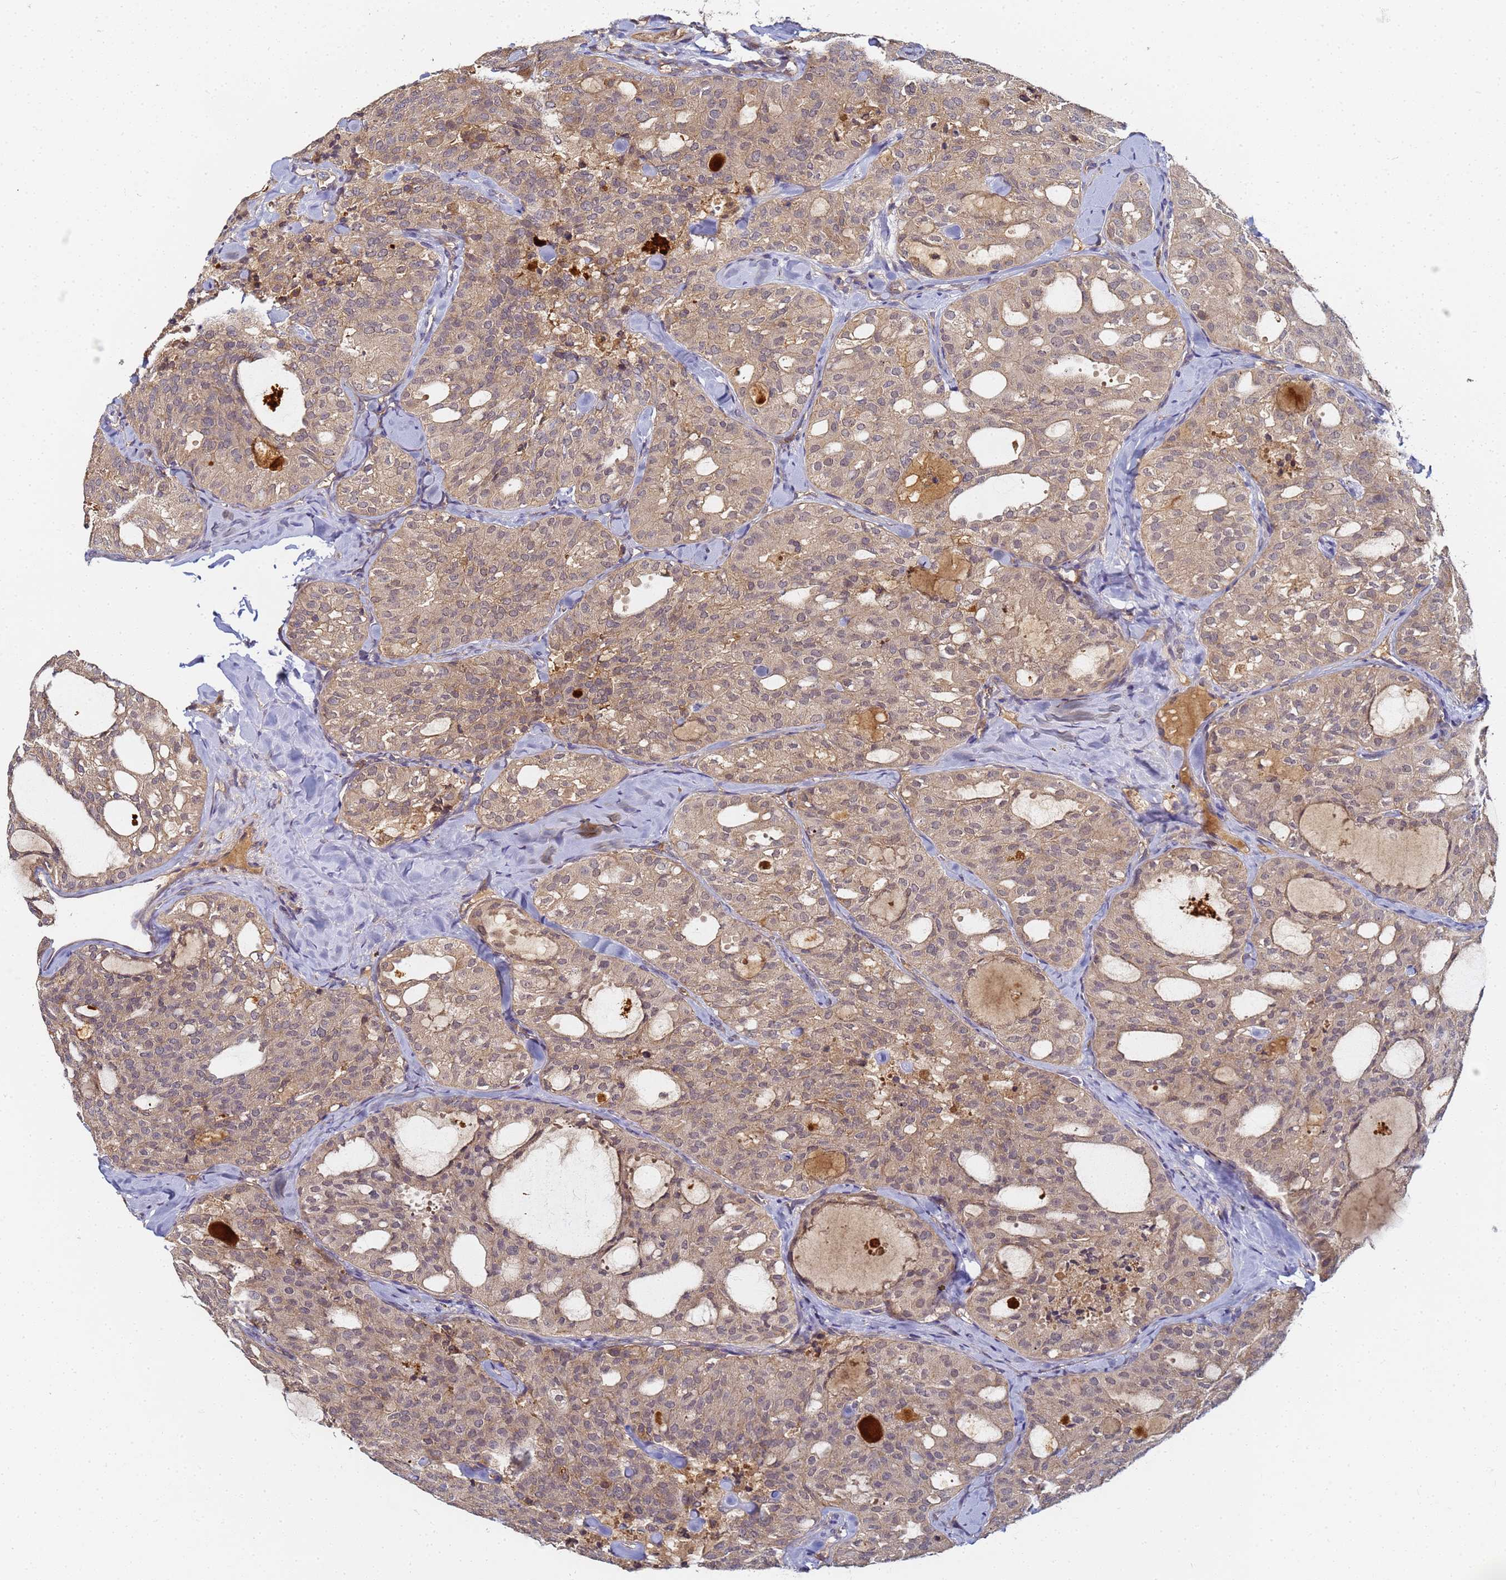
{"staining": {"intensity": "weak", "quantity": ">75%", "location": "cytoplasmic/membranous"}, "tissue": "thyroid cancer", "cell_type": "Tumor cells", "image_type": "cancer", "snomed": [{"axis": "morphology", "description": "Follicular adenoma carcinoma, NOS"}, {"axis": "topography", "description": "Thyroid gland"}], "caption": "Immunohistochemical staining of human thyroid follicular adenoma carcinoma displays low levels of weak cytoplasmic/membranous protein expression in about >75% of tumor cells.", "gene": "LRRC69", "patient": {"sex": "male", "age": 75}}